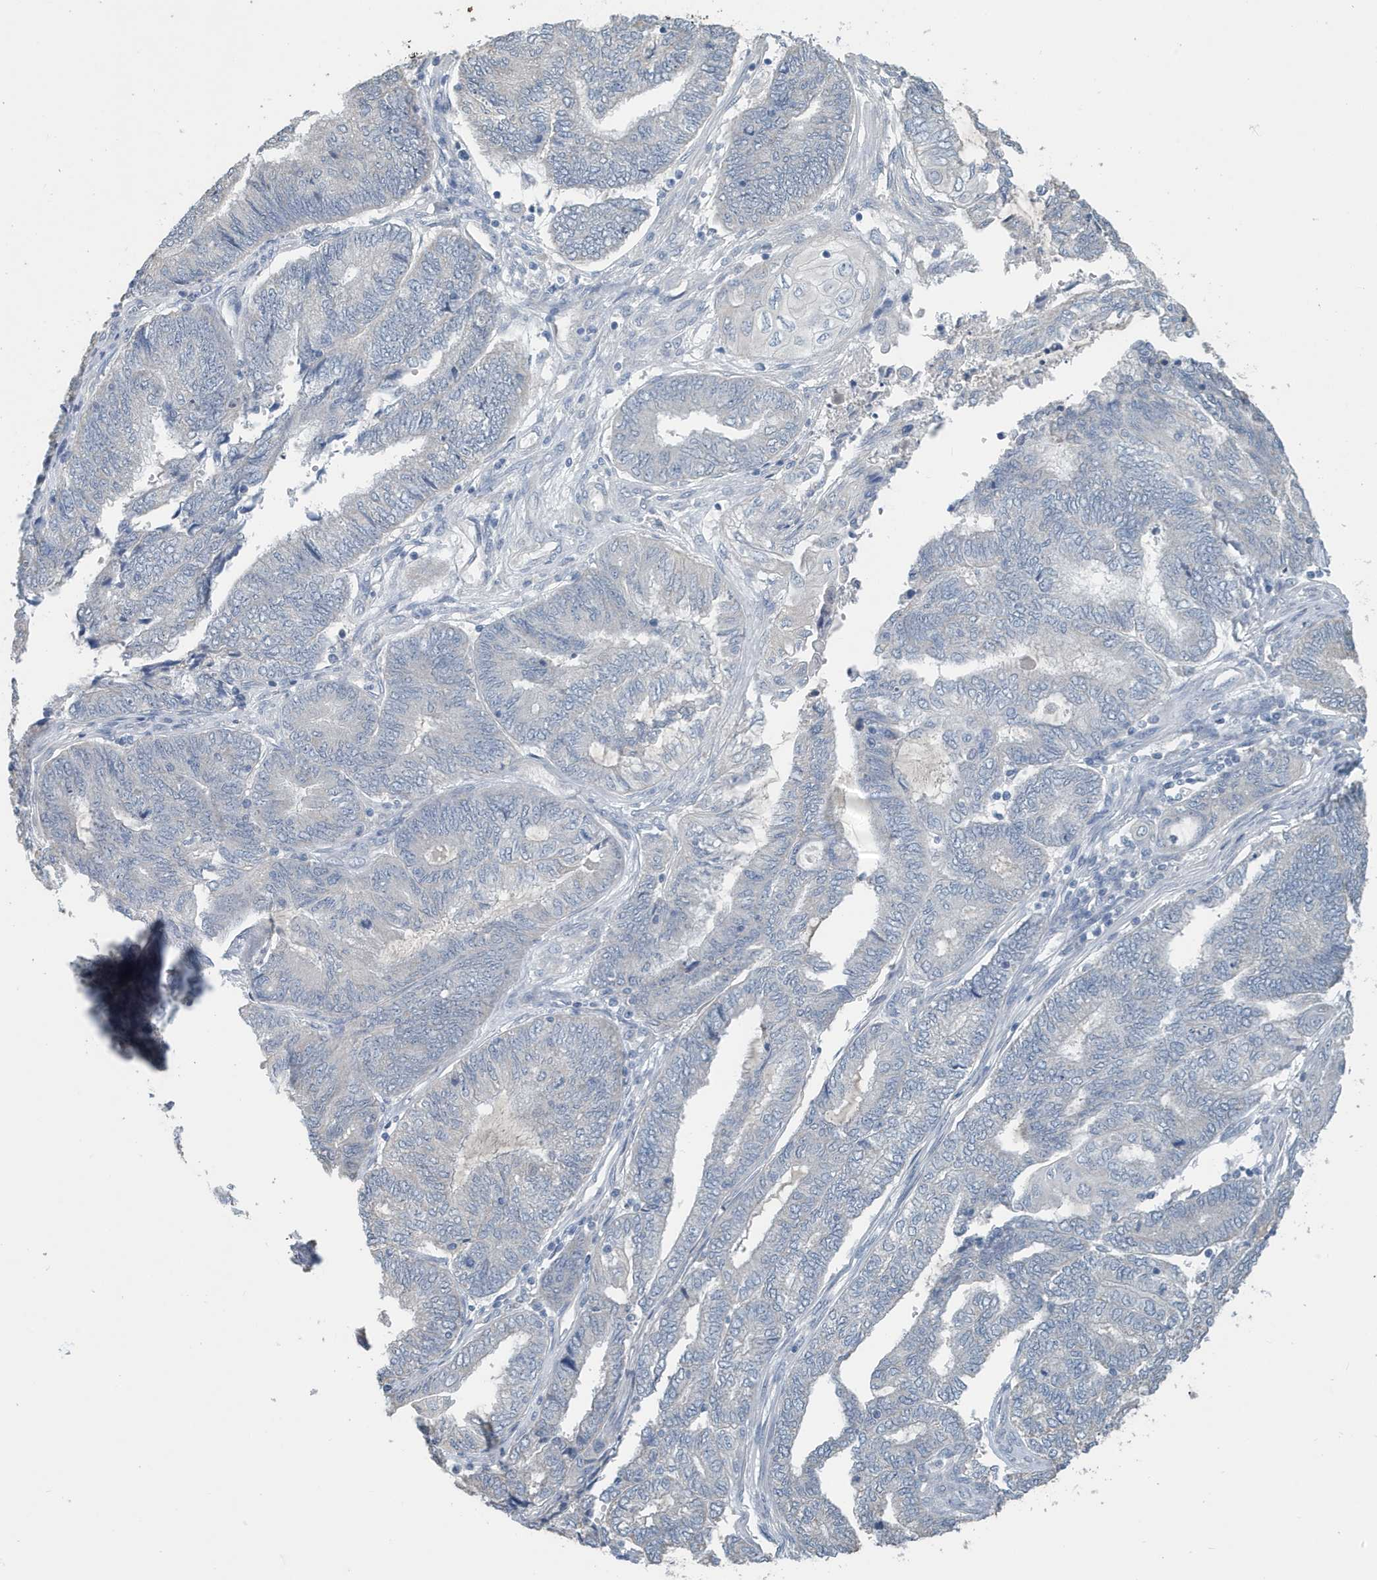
{"staining": {"intensity": "negative", "quantity": "none", "location": "none"}, "tissue": "endometrial cancer", "cell_type": "Tumor cells", "image_type": "cancer", "snomed": [{"axis": "morphology", "description": "Adenocarcinoma, NOS"}, {"axis": "topography", "description": "Uterus"}, {"axis": "topography", "description": "Endometrium"}], "caption": "DAB immunohistochemical staining of human endometrial adenocarcinoma shows no significant expression in tumor cells.", "gene": "UGT2B4", "patient": {"sex": "female", "age": 70}}